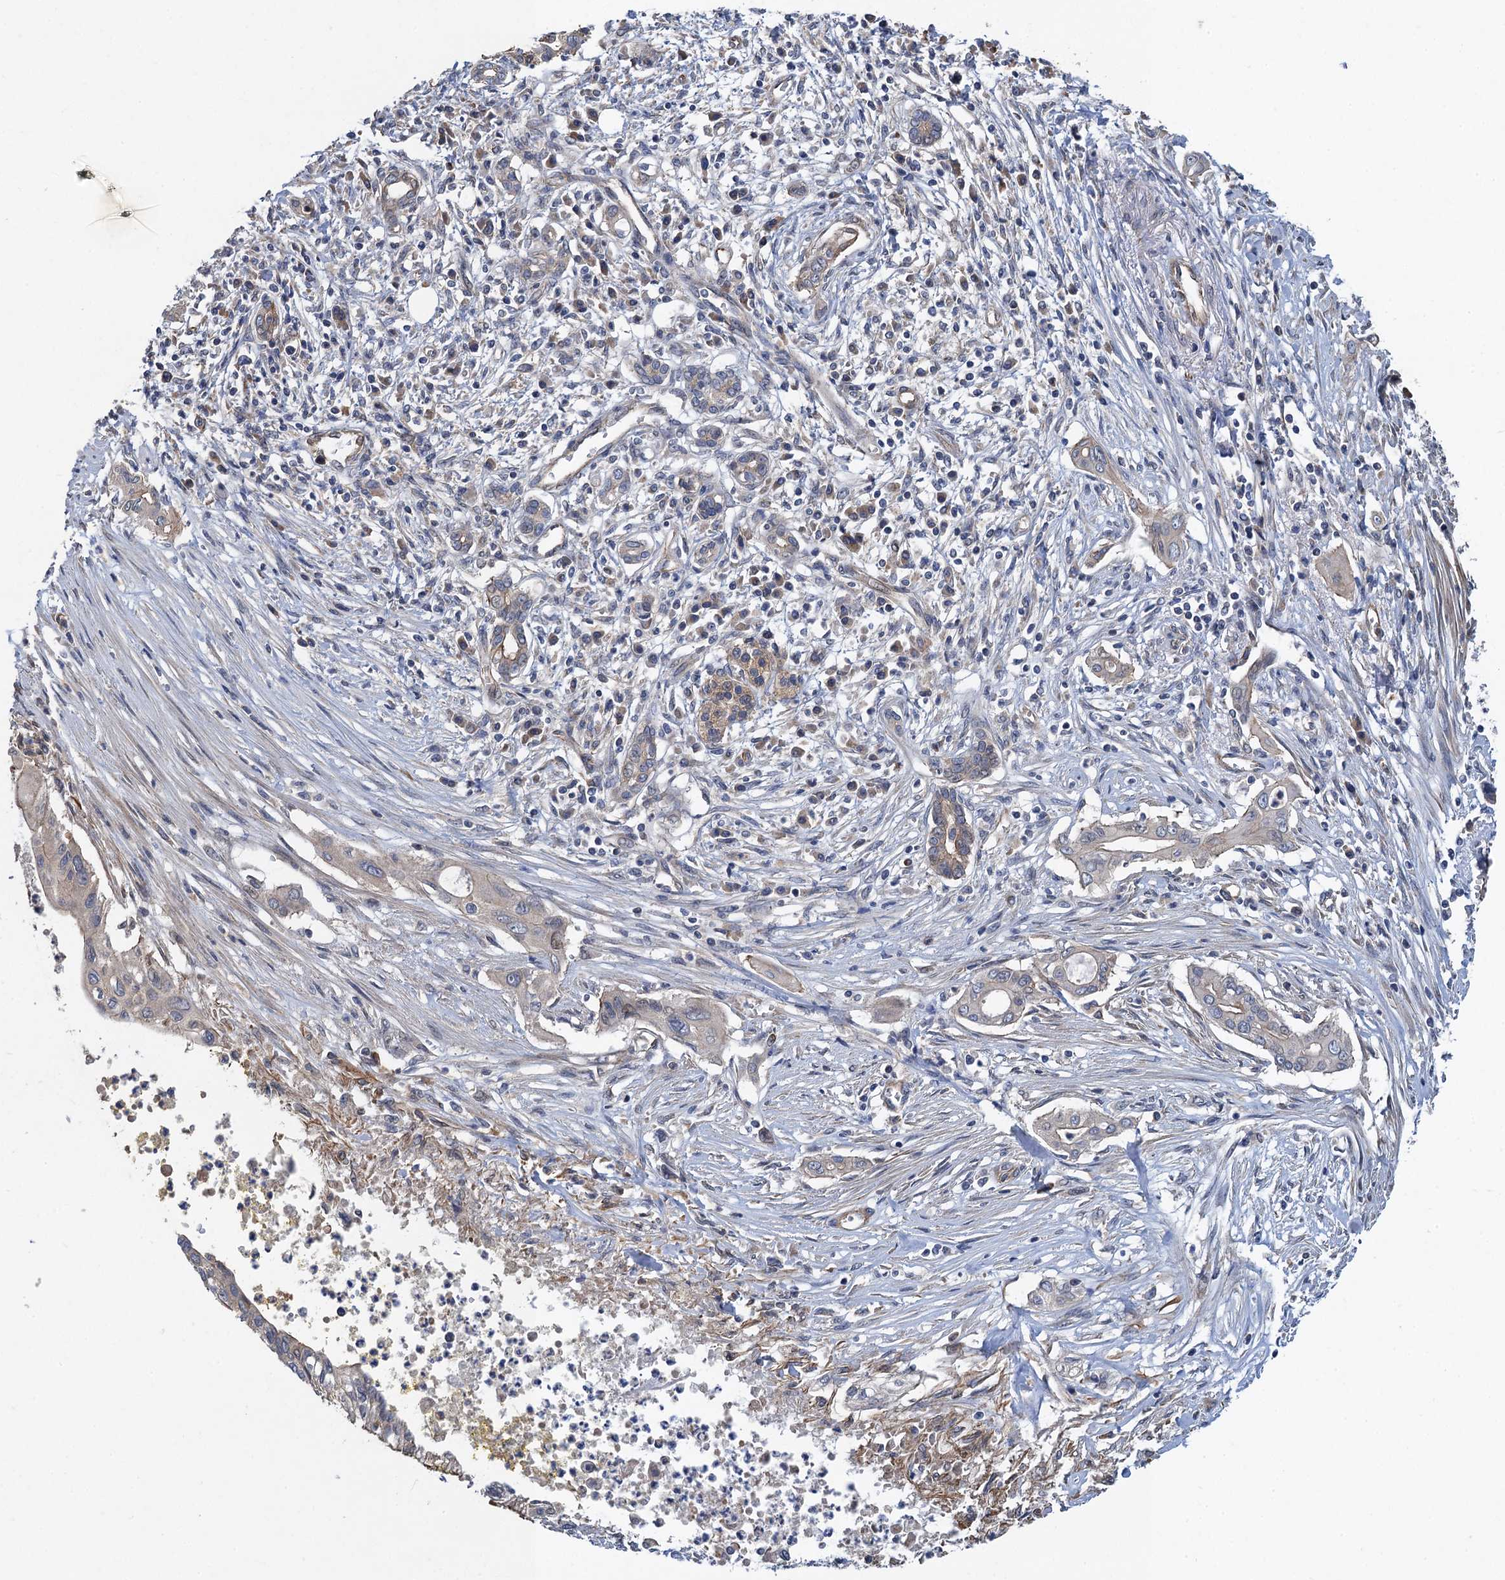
{"staining": {"intensity": "negative", "quantity": "none", "location": "none"}, "tissue": "pancreatic cancer", "cell_type": "Tumor cells", "image_type": "cancer", "snomed": [{"axis": "morphology", "description": "Adenocarcinoma, NOS"}, {"axis": "topography", "description": "Pancreas"}], "caption": "Immunohistochemistry photomicrograph of pancreatic cancer stained for a protein (brown), which reveals no staining in tumor cells.", "gene": "PJA2", "patient": {"sex": "male", "age": 58}}